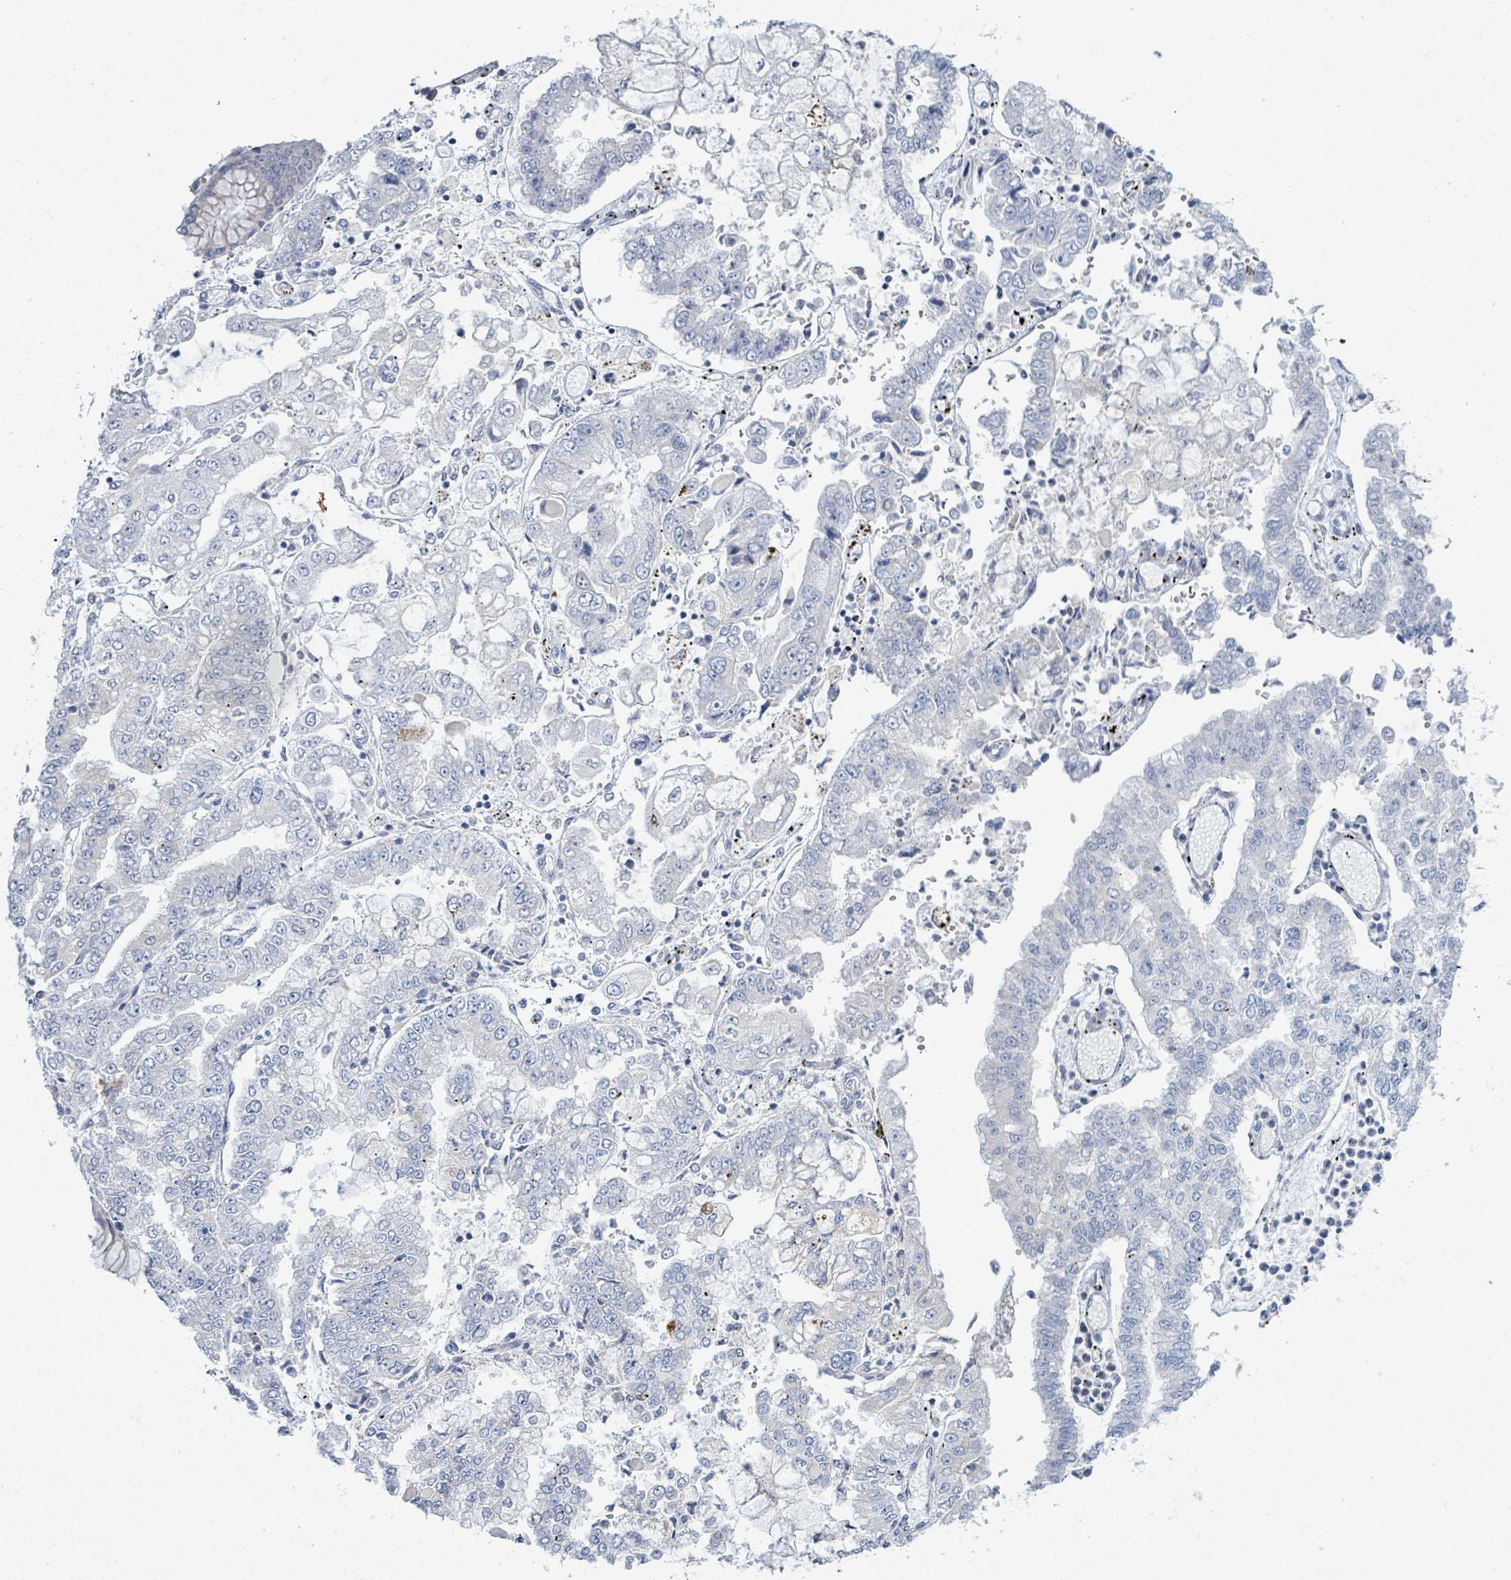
{"staining": {"intensity": "negative", "quantity": "none", "location": "none"}, "tissue": "stomach cancer", "cell_type": "Tumor cells", "image_type": "cancer", "snomed": [{"axis": "morphology", "description": "Adenocarcinoma, NOS"}, {"axis": "topography", "description": "Stomach"}], "caption": "This is an IHC photomicrograph of adenocarcinoma (stomach). There is no expression in tumor cells.", "gene": "SIRPB1", "patient": {"sex": "male", "age": 76}}